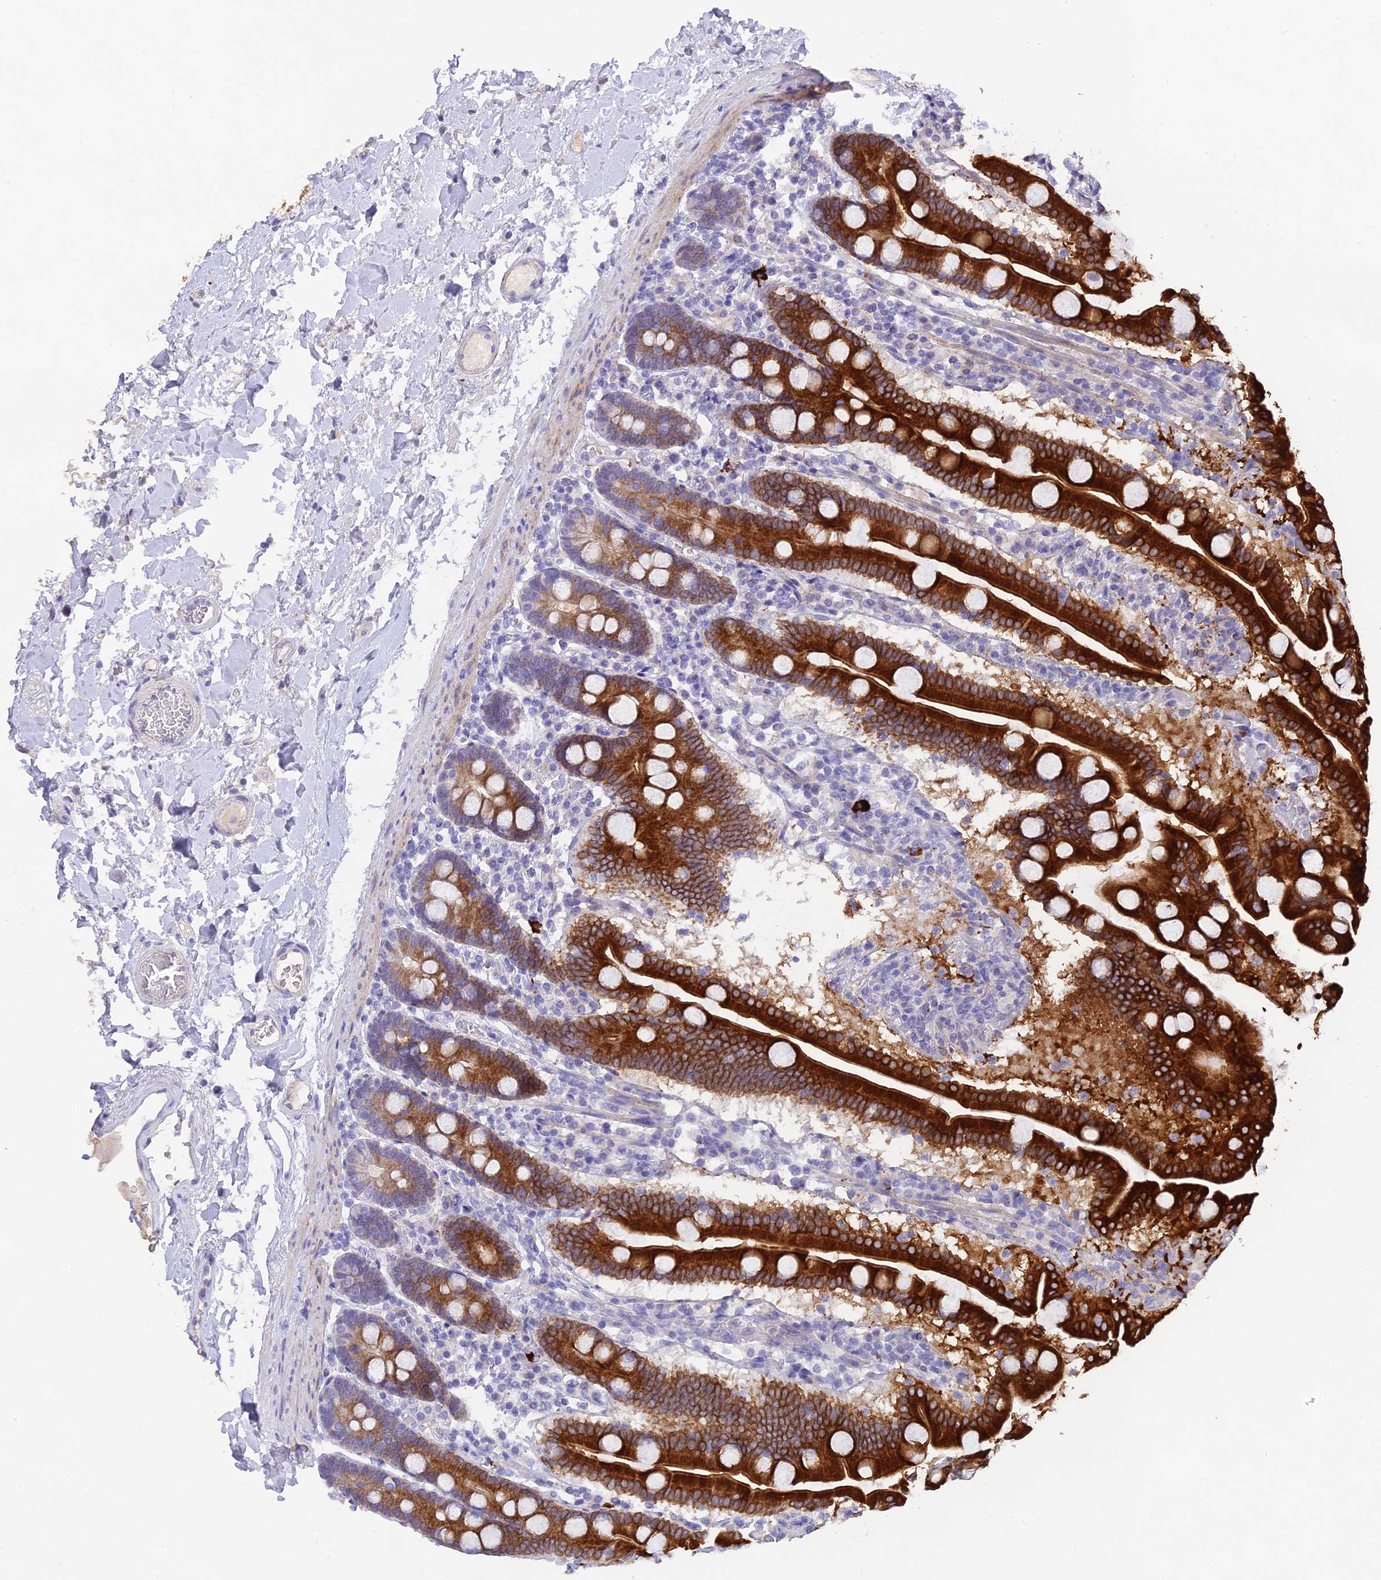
{"staining": {"intensity": "strong", "quantity": ">75%", "location": "cytoplasmic/membranous"}, "tissue": "duodenum", "cell_type": "Glandular cells", "image_type": "normal", "snomed": [{"axis": "morphology", "description": "Normal tissue, NOS"}, {"axis": "topography", "description": "Duodenum"}], "caption": "Protein analysis of benign duodenum exhibits strong cytoplasmic/membranous positivity in about >75% of glandular cells.", "gene": "HSD17B2", "patient": {"sex": "male", "age": 55}}